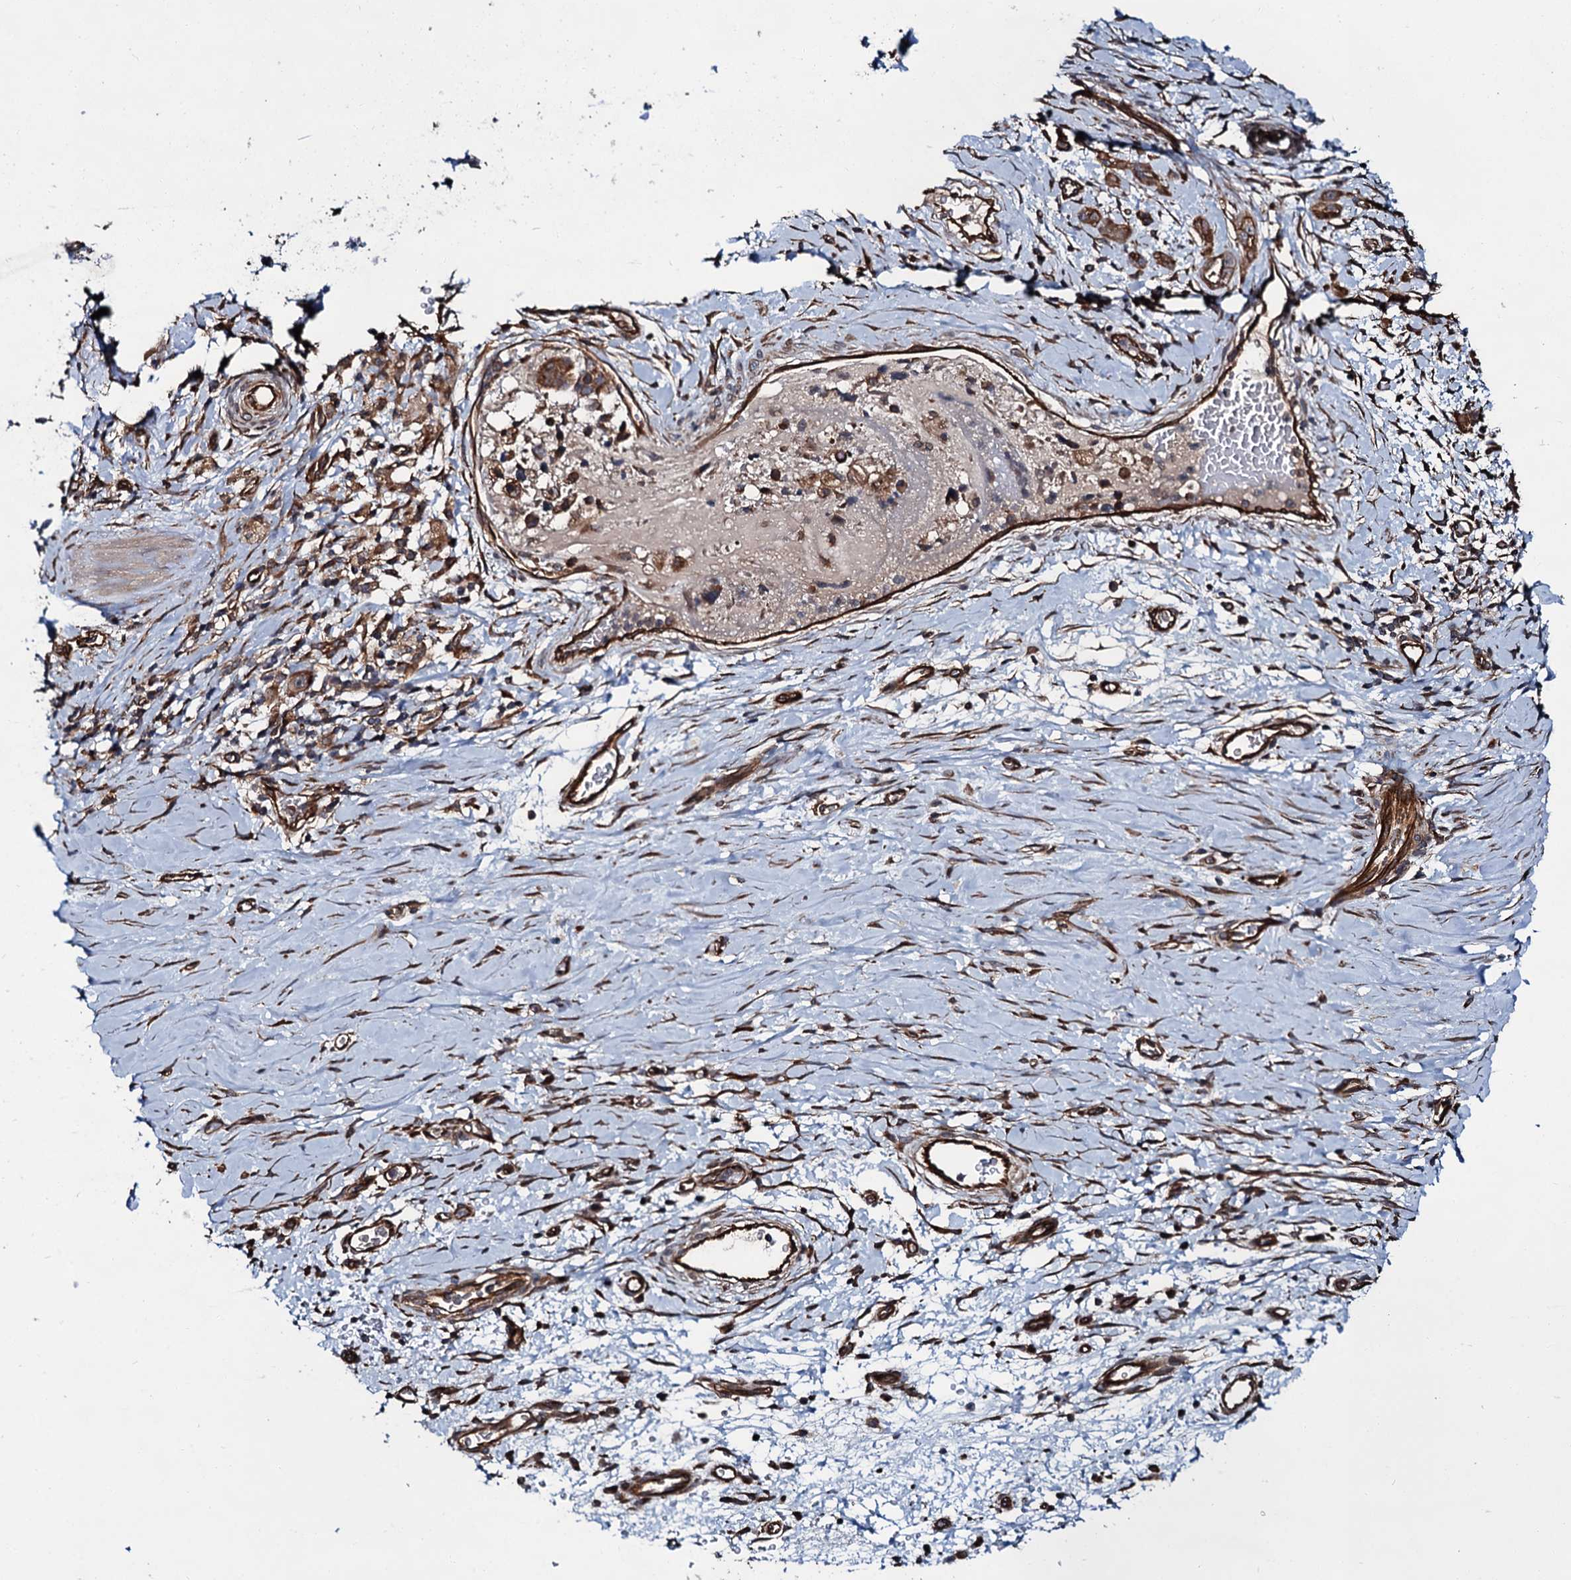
{"staining": {"intensity": "moderate", "quantity": ">75%", "location": "cytoplasmic/membranous"}, "tissue": "stomach cancer", "cell_type": "Tumor cells", "image_type": "cancer", "snomed": [{"axis": "morphology", "description": "Adenocarcinoma, NOS"}, {"axis": "topography", "description": "Stomach"}], "caption": "Immunohistochemical staining of stomach cancer reveals medium levels of moderate cytoplasmic/membranous expression in approximately >75% of tumor cells.", "gene": "ZFYVE19", "patient": {"sex": "male", "age": 48}}